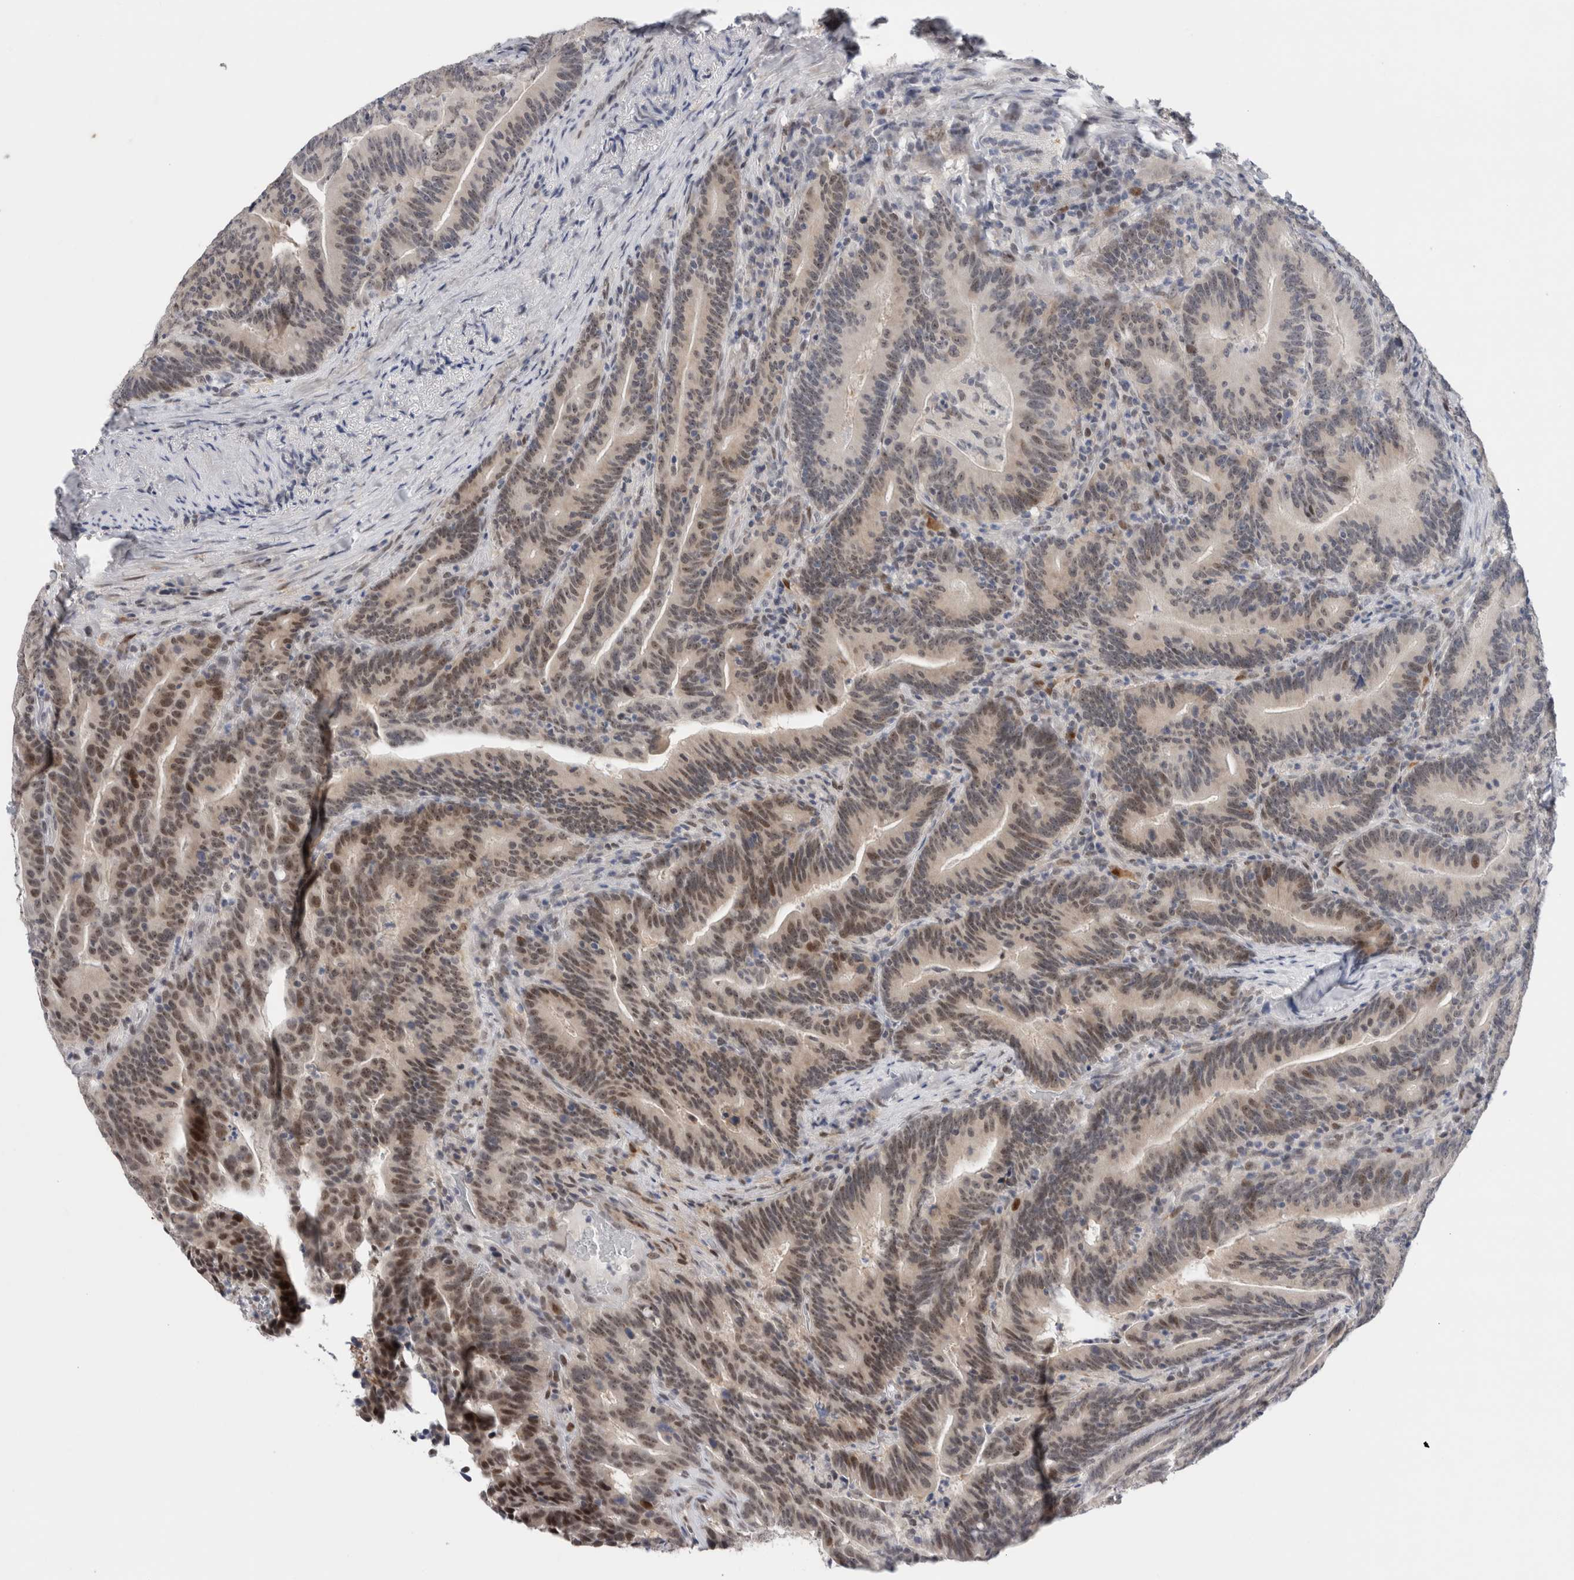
{"staining": {"intensity": "weak", "quantity": "25%-75%", "location": "nuclear"}, "tissue": "colorectal cancer", "cell_type": "Tumor cells", "image_type": "cancer", "snomed": [{"axis": "morphology", "description": "Adenocarcinoma, NOS"}, {"axis": "topography", "description": "Colon"}], "caption": "A micrograph showing weak nuclear staining in approximately 25%-75% of tumor cells in colorectal cancer, as visualized by brown immunohistochemical staining.", "gene": "ZNF521", "patient": {"sex": "female", "age": 66}}